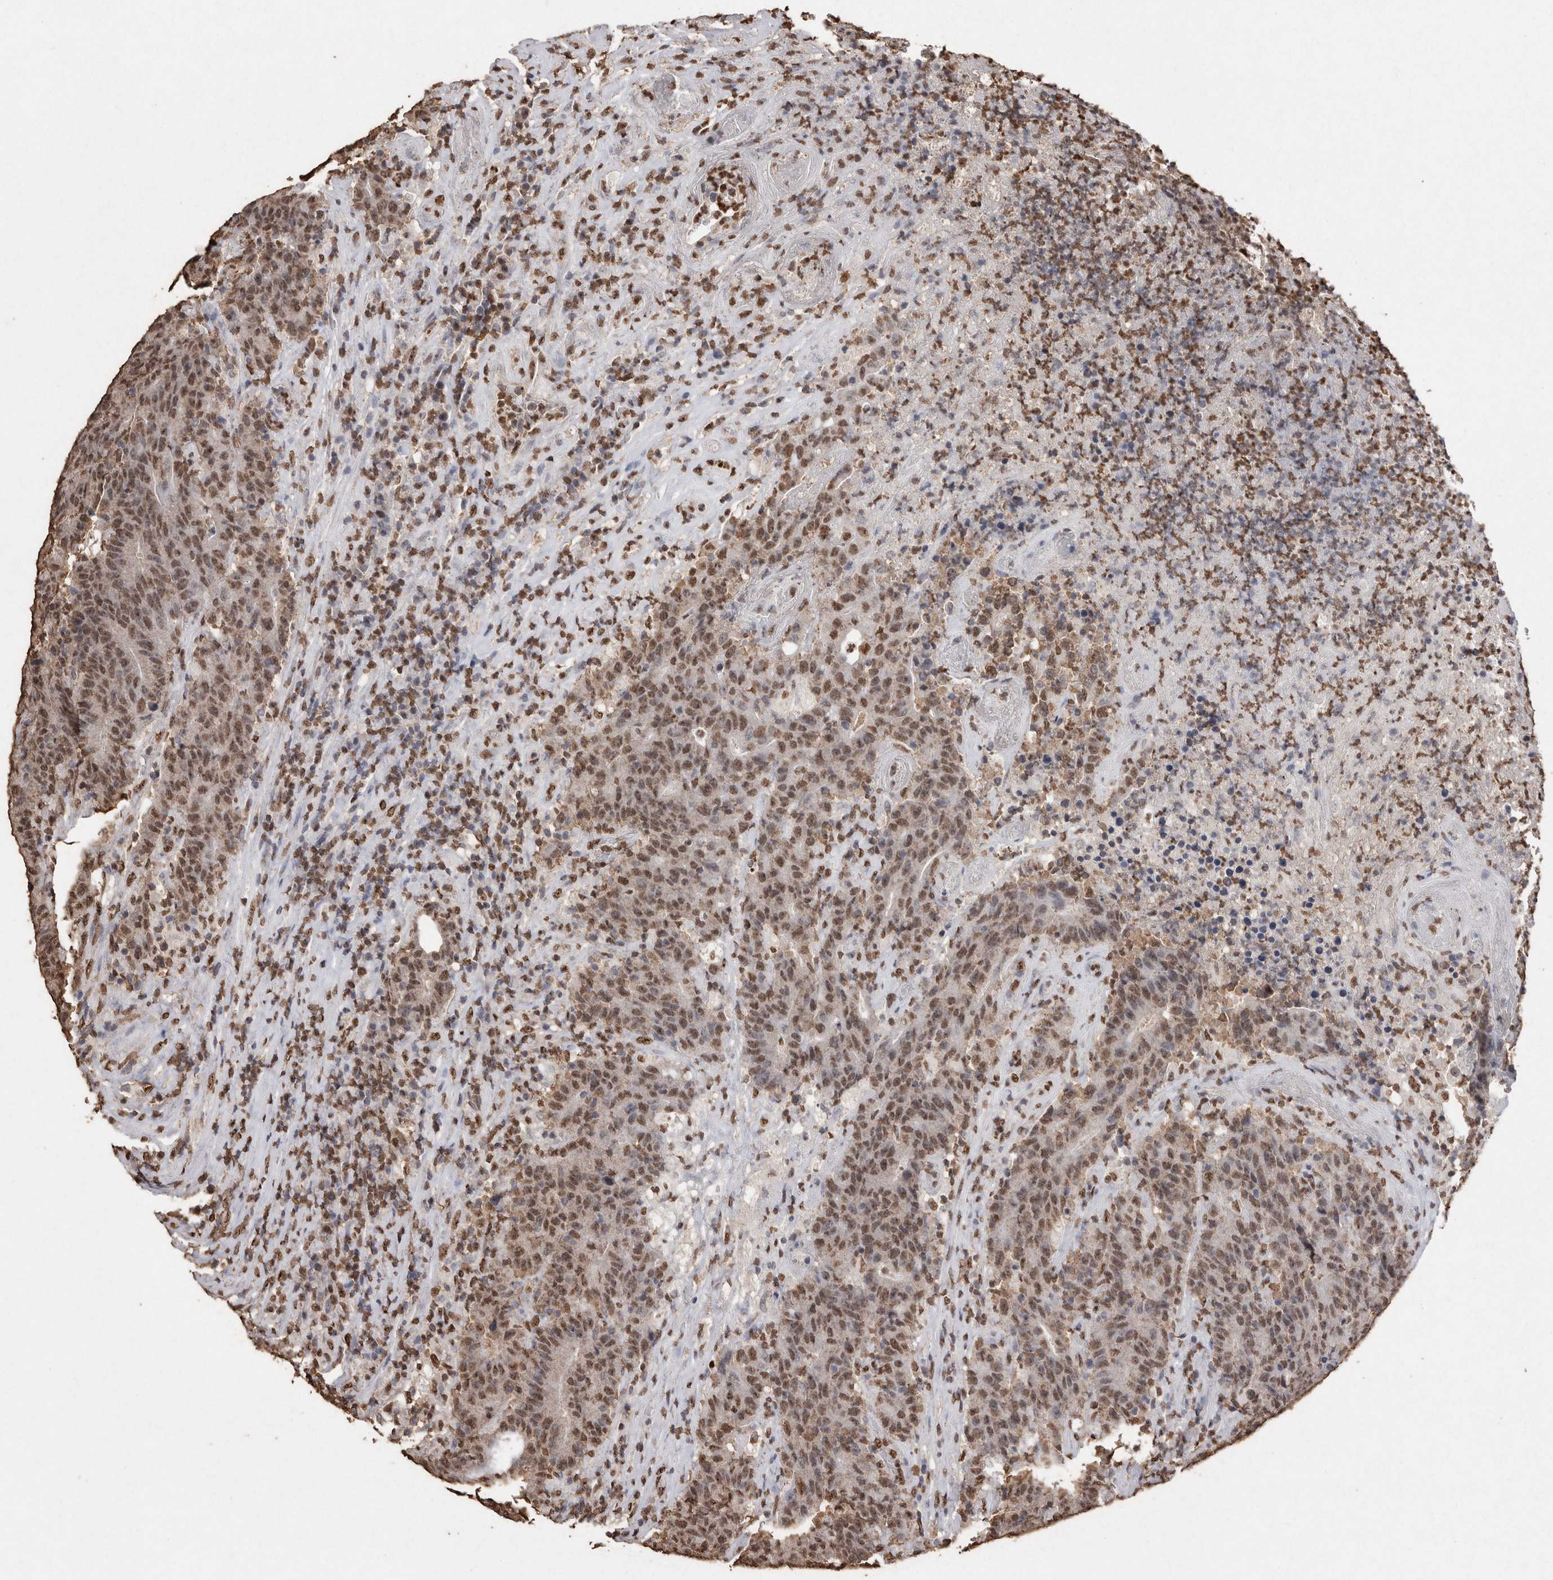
{"staining": {"intensity": "moderate", "quantity": ">75%", "location": "nuclear"}, "tissue": "colorectal cancer", "cell_type": "Tumor cells", "image_type": "cancer", "snomed": [{"axis": "morphology", "description": "Normal tissue, NOS"}, {"axis": "morphology", "description": "Adenocarcinoma, NOS"}, {"axis": "topography", "description": "Colon"}], "caption": "Human adenocarcinoma (colorectal) stained with a protein marker displays moderate staining in tumor cells.", "gene": "NTHL1", "patient": {"sex": "female", "age": 75}}